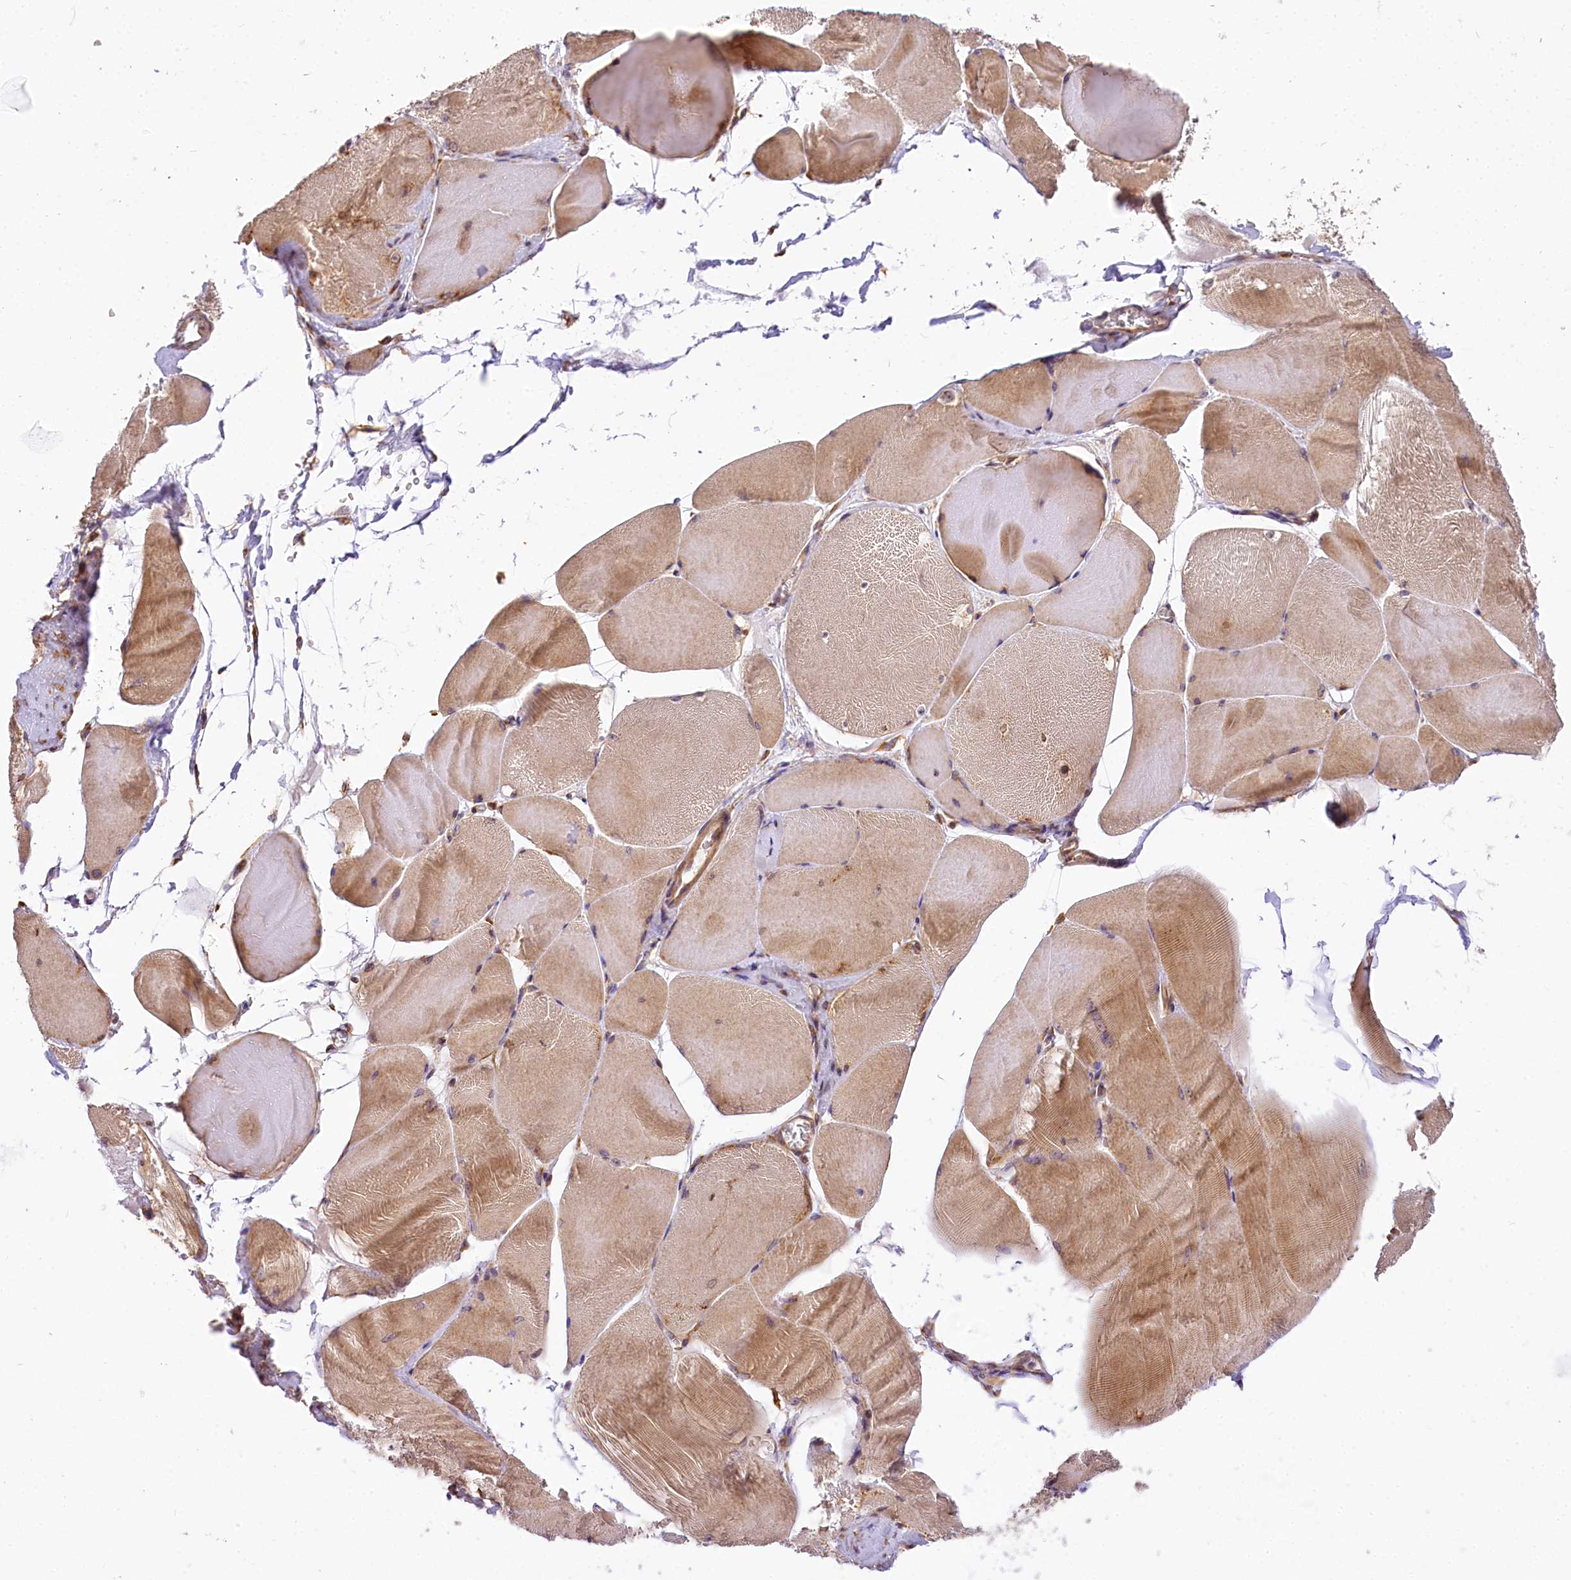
{"staining": {"intensity": "moderate", "quantity": ">75%", "location": "cytoplasmic/membranous"}, "tissue": "skeletal muscle", "cell_type": "Myocytes", "image_type": "normal", "snomed": [{"axis": "morphology", "description": "Normal tissue, NOS"}, {"axis": "morphology", "description": "Basal cell carcinoma"}, {"axis": "topography", "description": "Skeletal muscle"}], "caption": "An immunohistochemistry image of benign tissue is shown. Protein staining in brown labels moderate cytoplasmic/membranous positivity in skeletal muscle within myocytes.", "gene": "PPIP5K2", "patient": {"sex": "female", "age": 64}}